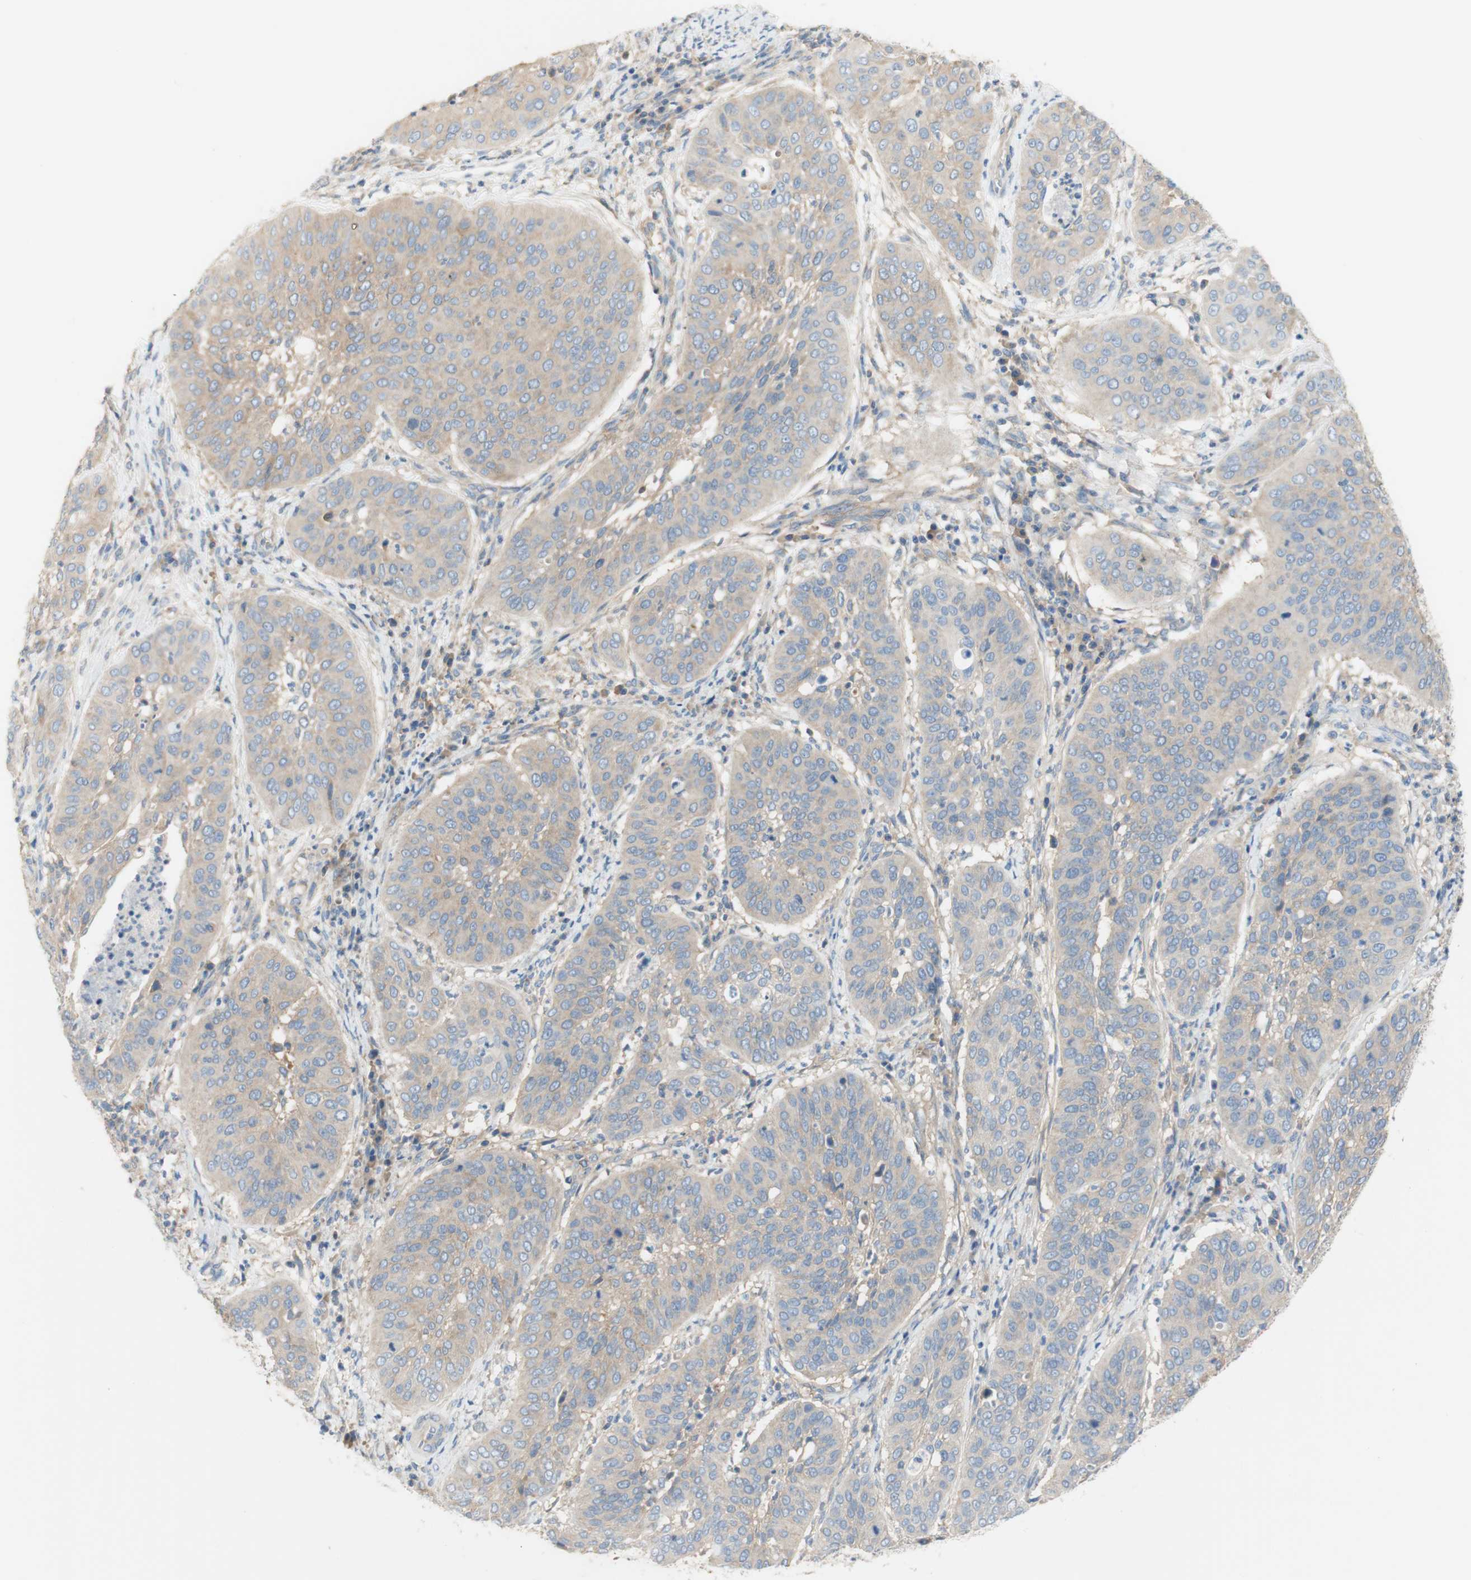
{"staining": {"intensity": "weak", "quantity": ">75%", "location": "cytoplasmic/membranous"}, "tissue": "cervical cancer", "cell_type": "Tumor cells", "image_type": "cancer", "snomed": [{"axis": "morphology", "description": "Normal tissue, NOS"}, {"axis": "morphology", "description": "Squamous cell carcinoma, NOS"}, {"axis": "topography", "description": "Cervix"}], "caption": "Immunohistochemistry (IHC) of human cervical cancer exhibits low levels of weak cytoplasmic/membranous positivity in about >75% of tumor cells.", "gene": "ATP2B1", "patient": {"sex": "female", "age": 39}}